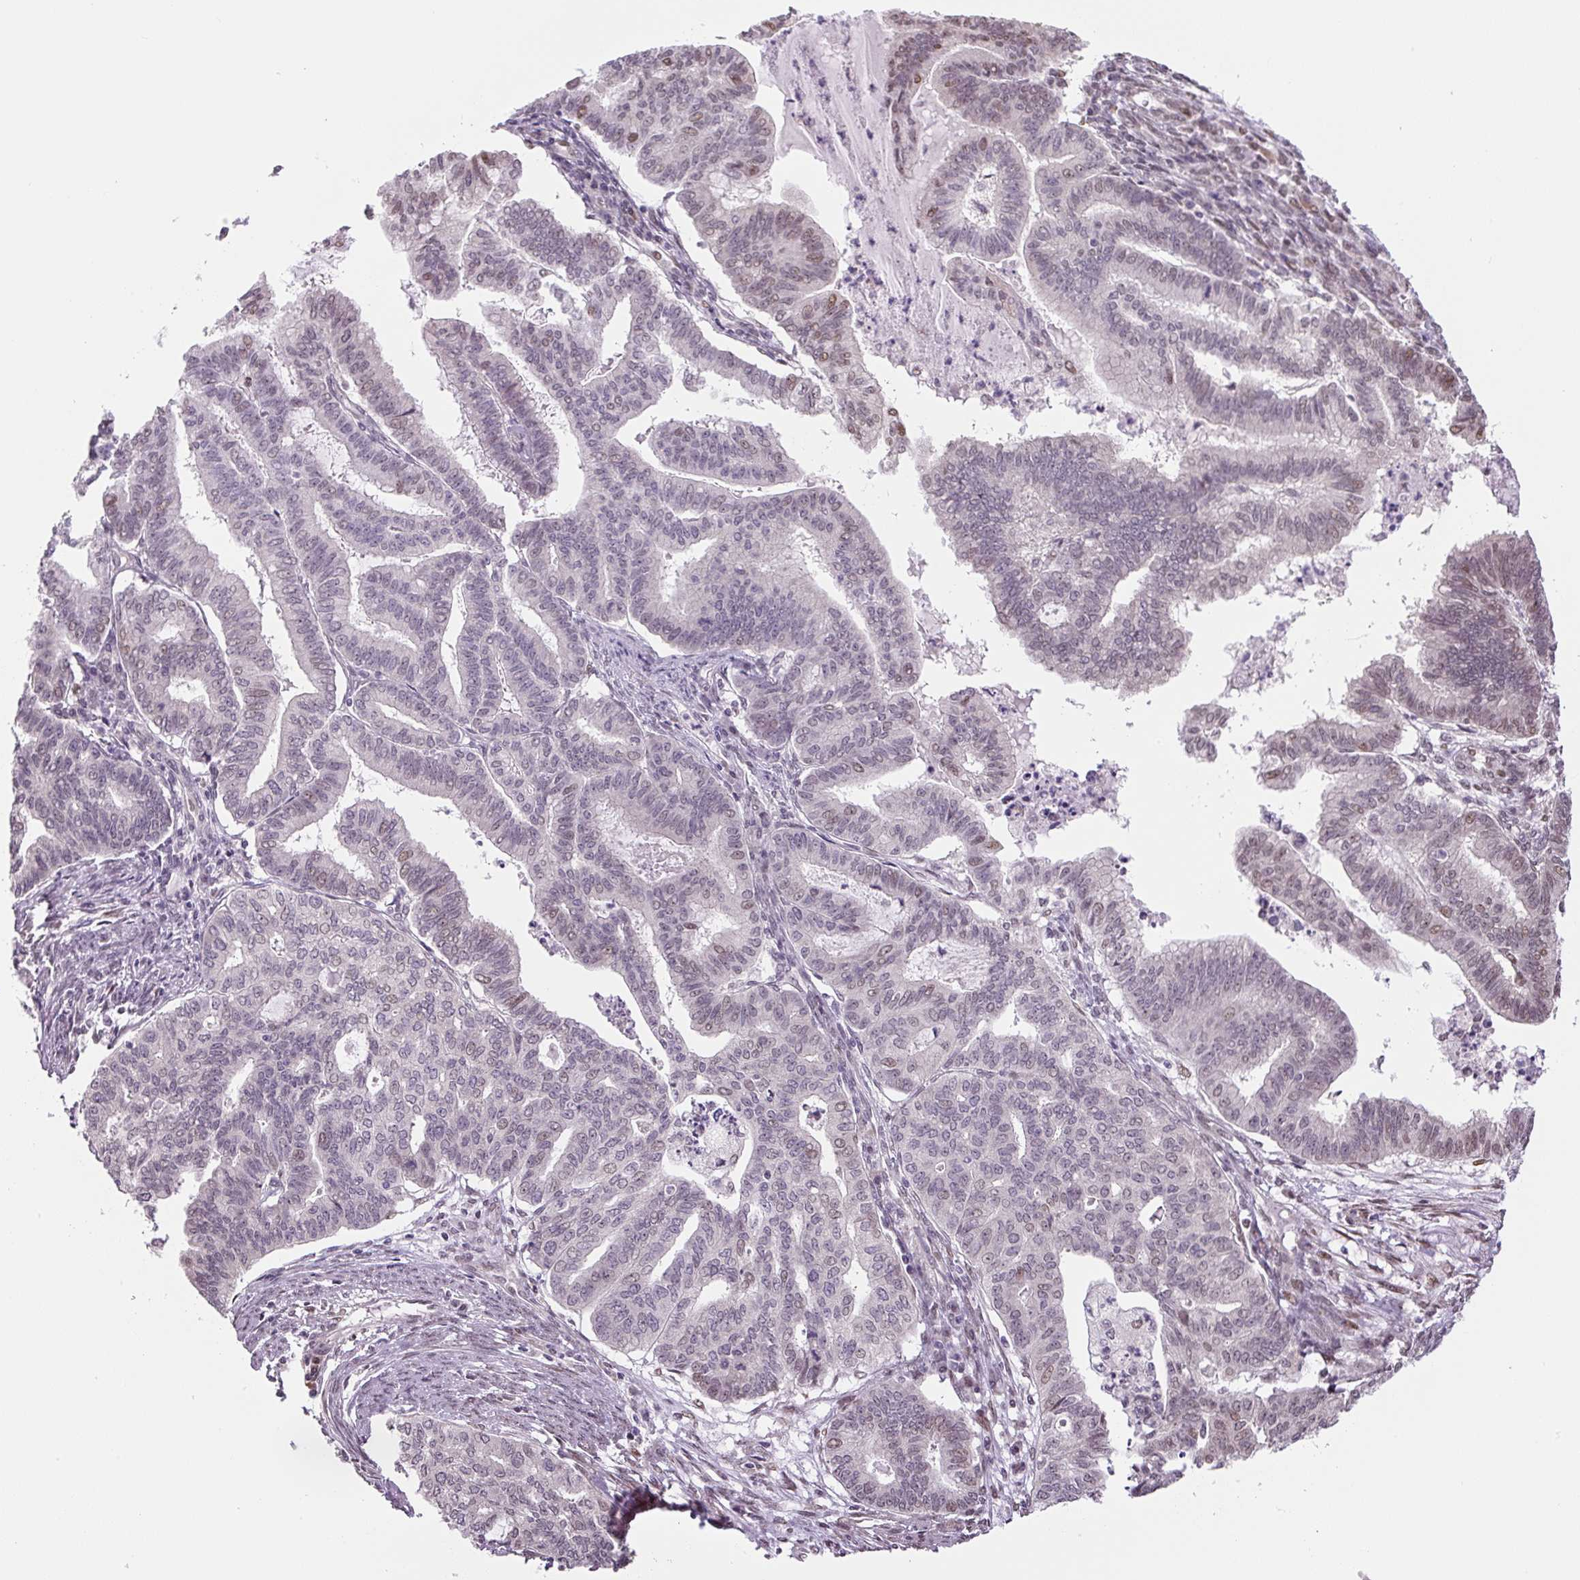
{"staining": {"intensity": "moderate", "quantity": "25%-75%", "location": "nuclear"}, "tissue": "endometrial cancer", "cell_type": "Tumor cells", "image_type": "cancer", "snomed": [{"axis": "morphology", "description": "Adenocarcinoma, NOS"}, {"axis": "topography", "description": "Endometrium"}], "caption": "A histopathology image showing moderate nuclear staining in about 25%-75% of tumor cells in endometrial cancer (adenocarcinoma), as visualized by brown immunohistochemical staining.", "gene": "TCFL5", "patient": {"sex": "female", "age": 79}}